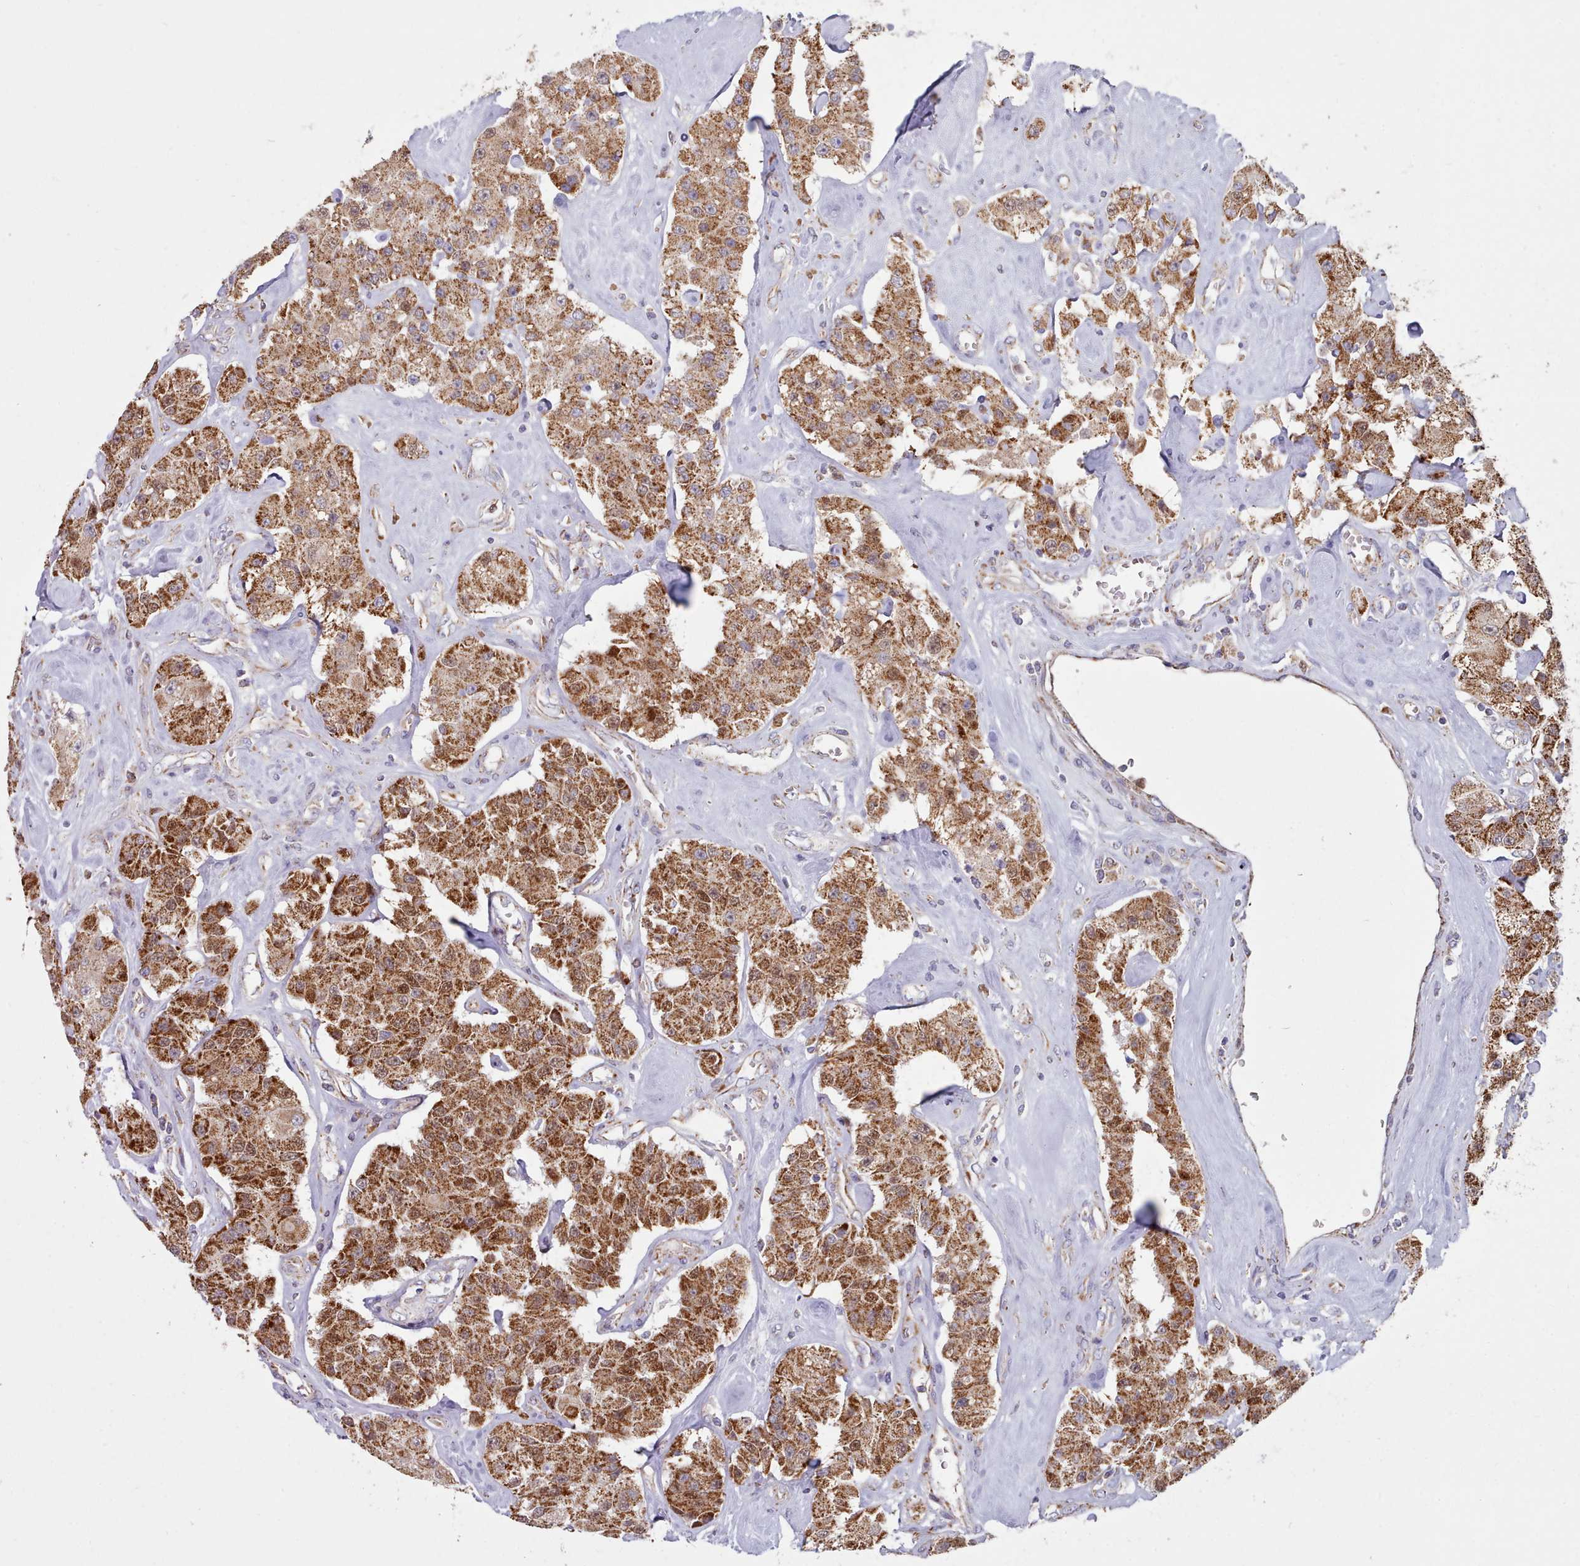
{"staining": {"intensity": "strong", "quantity": ">75%", "location": "cytoplasmic/membranous"}, "tissue": "carcinoid", "cell_type": "Tumor cells", "image_type": "cancer", "snomed": [{"axis": "morphology", "description": "Carcinoid, malignant, NOS"}, {"axis": "topography", "description": "Pancreas"}], "caption": "Carcinoid (malignant) was stained to show a protein in brown. There is high levels of strong cytoplasmic/membranous expression in approximately >75% of tumor cells.", "gene": "HSDL2", "patient": {"sex": "male", "age": 41}}